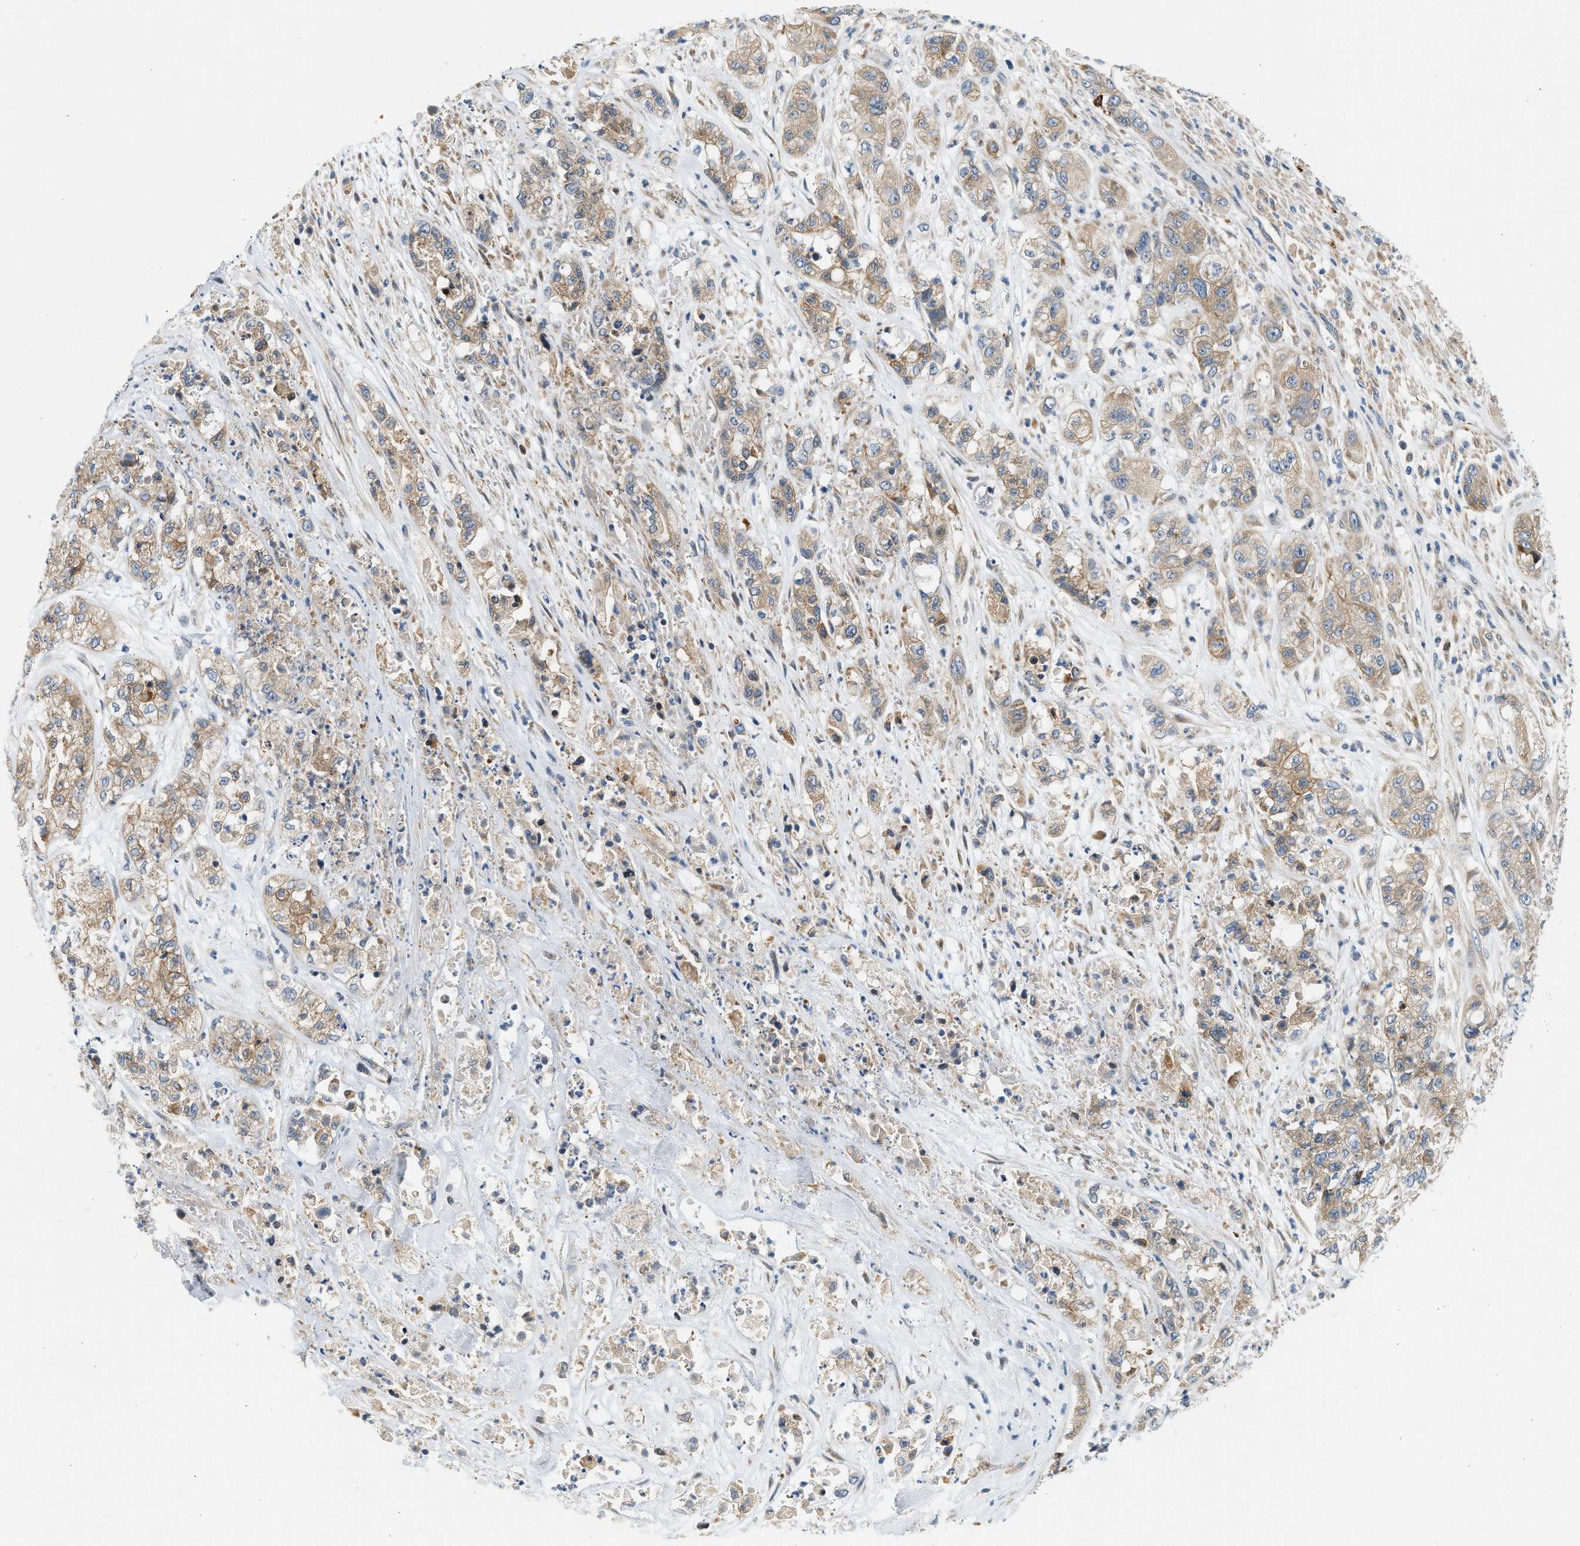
{"staining": {"intensity": "weak", "quantity": ">75%", "location": "cytoplasmic/membranous"}, "tissue": "pancreatic cancer", "cell_type": "Tumor cells", "image_type": "cancer", "snomed": [{"axis": "morphology", "description": "Adenocarcinoma, NOS"}, {"axis": "topography", "description": "Pancreas"}], "caption": "IHC of pancreatic cancer exhibits low levels of weak cytoplasmic/membranous staining in approximately >75% of tumor cells.", "gene": "KDELR2", "patient": {"sex": "female", "age": 78}}